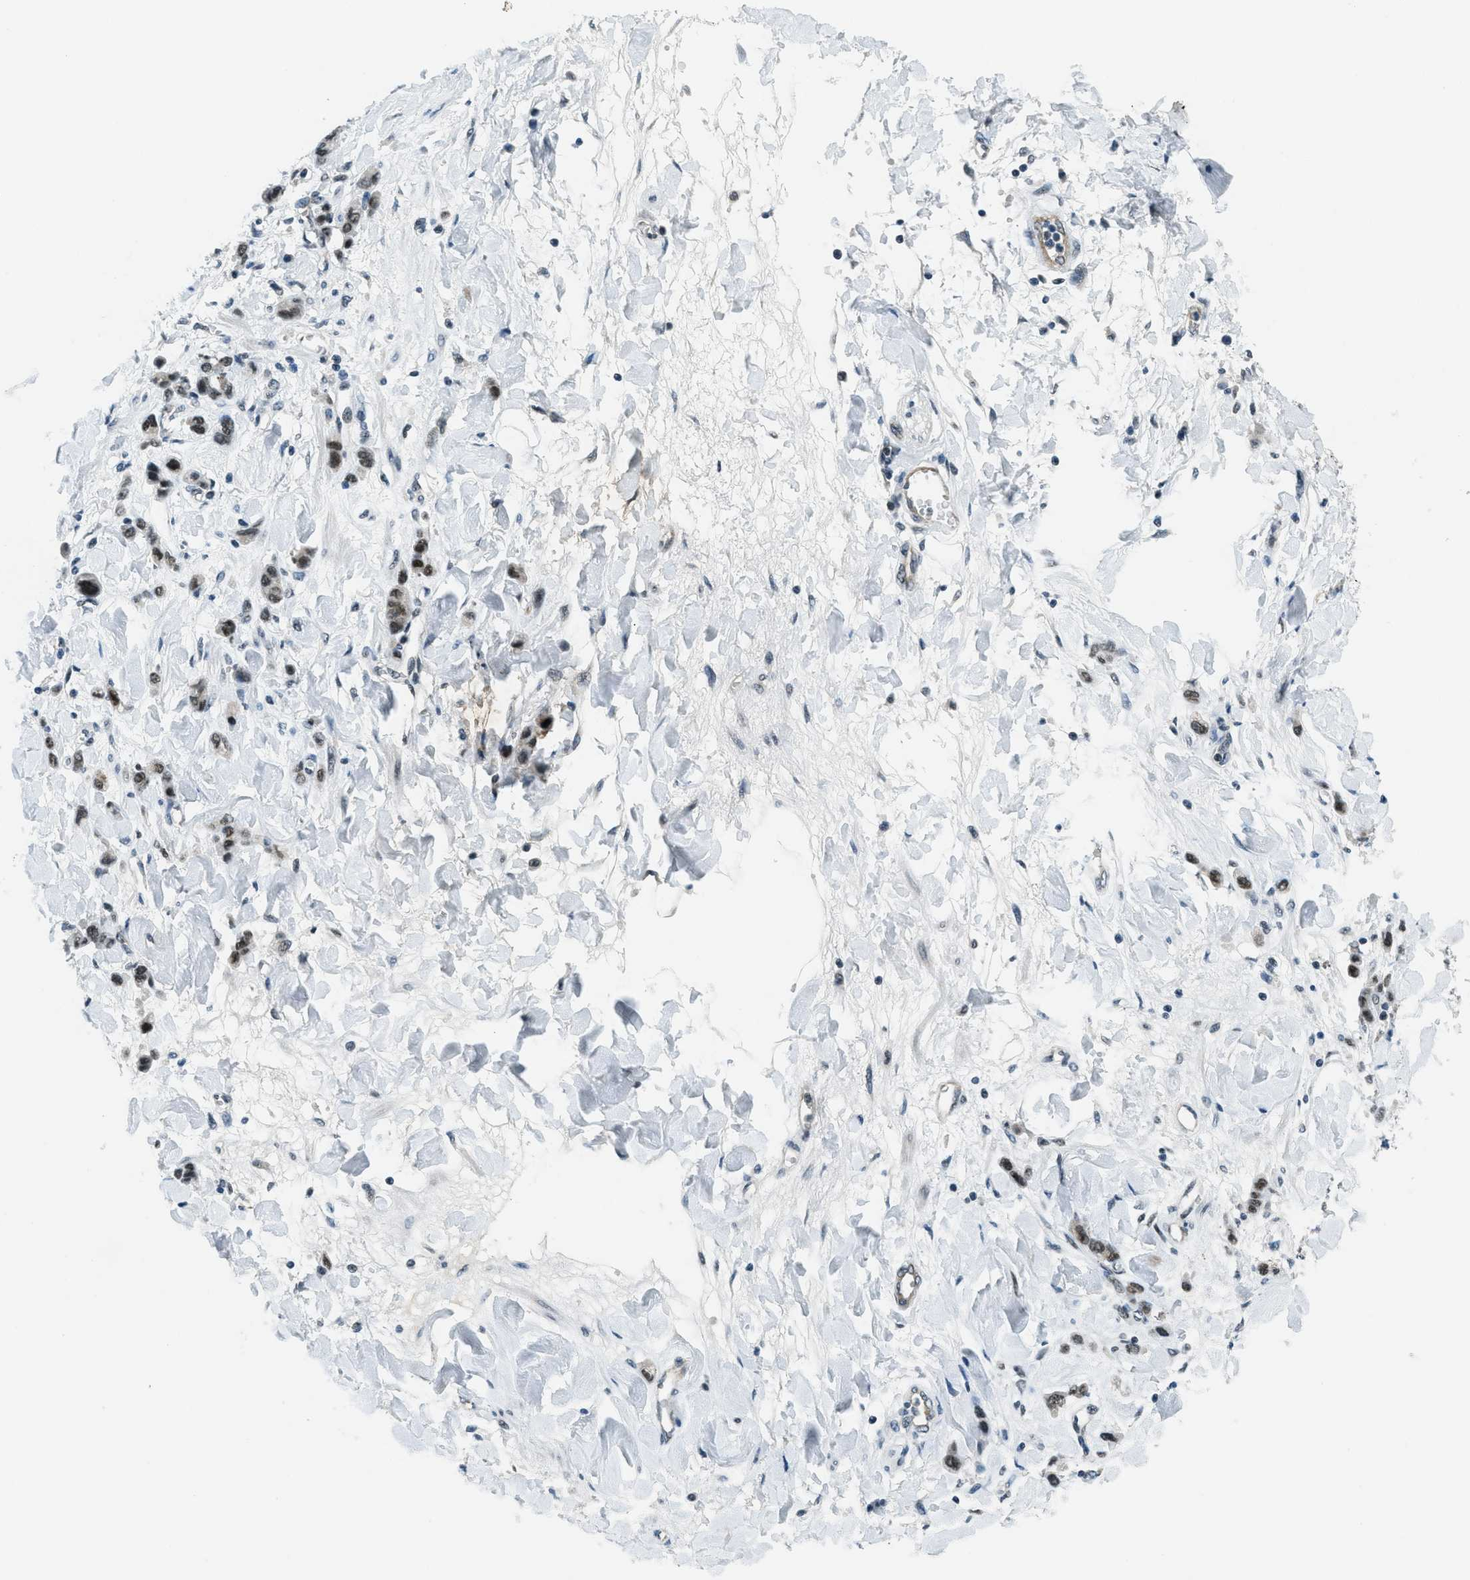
{"staining": {"intensity": "moderate", "quantity": ">75%", "location": "nuclear"}, "tissue": "stomach cancer", "cell_type": "Tumor cells", "image_type": "cancer", "snomed": [{"axis": "morphology", "description": "Normal tissue, NOS"}, {"axis": "morphology", "description": "Adenocarcinoma, NOS"}, {"axis": "topography", "description": "Stomach"}], "caption": "Immunohistochemistry (IHC) (DAB (3,3'-diaminobenzidine)) staining of stomach cancer exhibits moderate nuclear protein expression in about >75% of tumor cells.", "gene": "KLF6", "patient": {"sex": "male", "age": 82}}